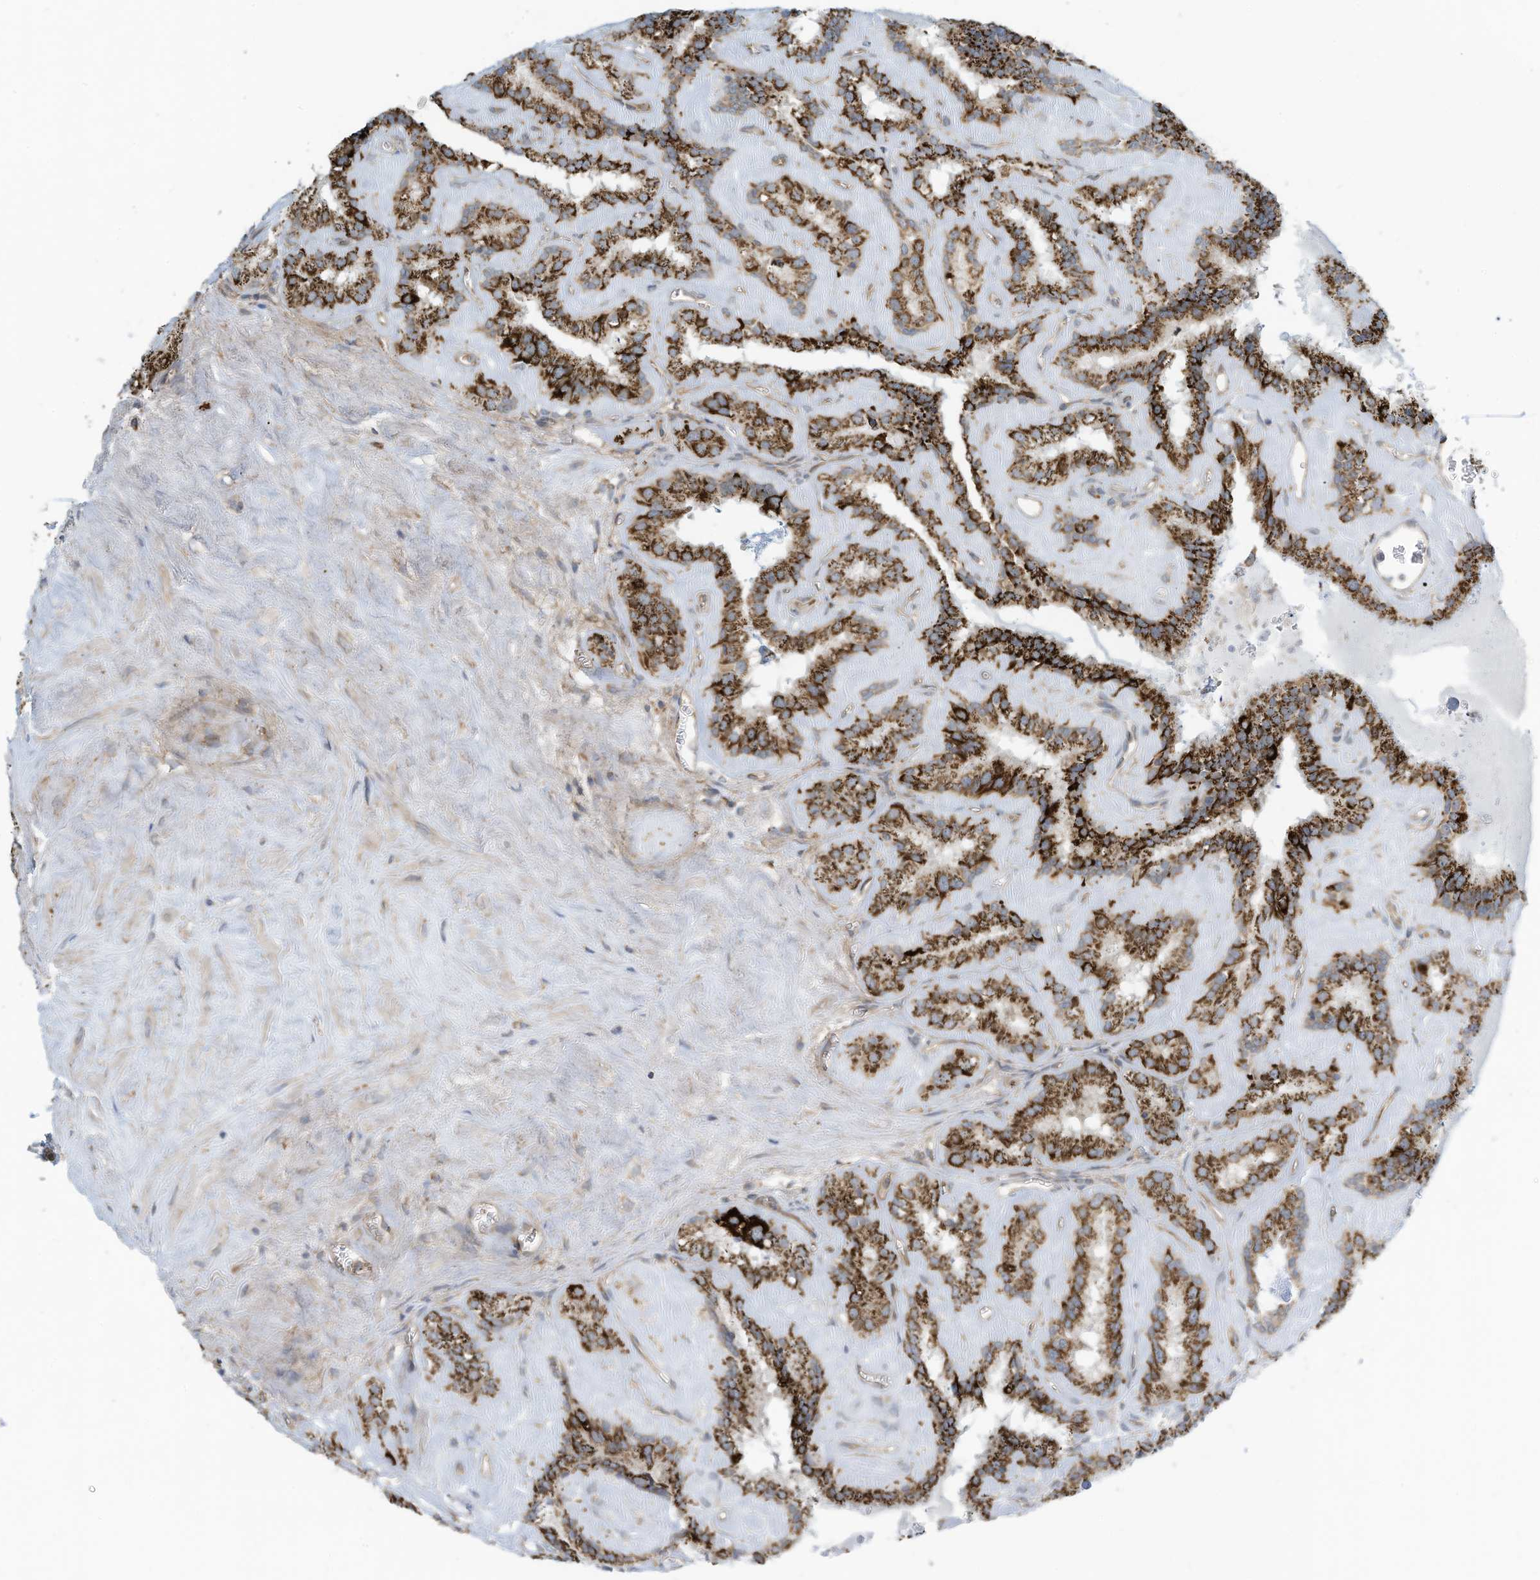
{"staining": {"intensity": "strong", "quantity": ">75%", "location": "cytoplasmic/membranous"}, "tissue": "seminal vesicle", "cell_type": "Glandular cells", "image_type": "normal", "snomed": [{"axis": "morphology", "description": "Normal tissue, NOS"}, {"axis": "topography", "description": "Prostate"}, {"axis": "topography", "description": "Seminal veicle"}], "caption": "This micrograph displays immunohistochemistry (IHC) staining of unremarkable seminal vesicle, with high strong cytoplasmic/membranous expression in about >75% of glandular cells.", "gene": "METTL6", "patient": {"sex": "male", "age": 59}}